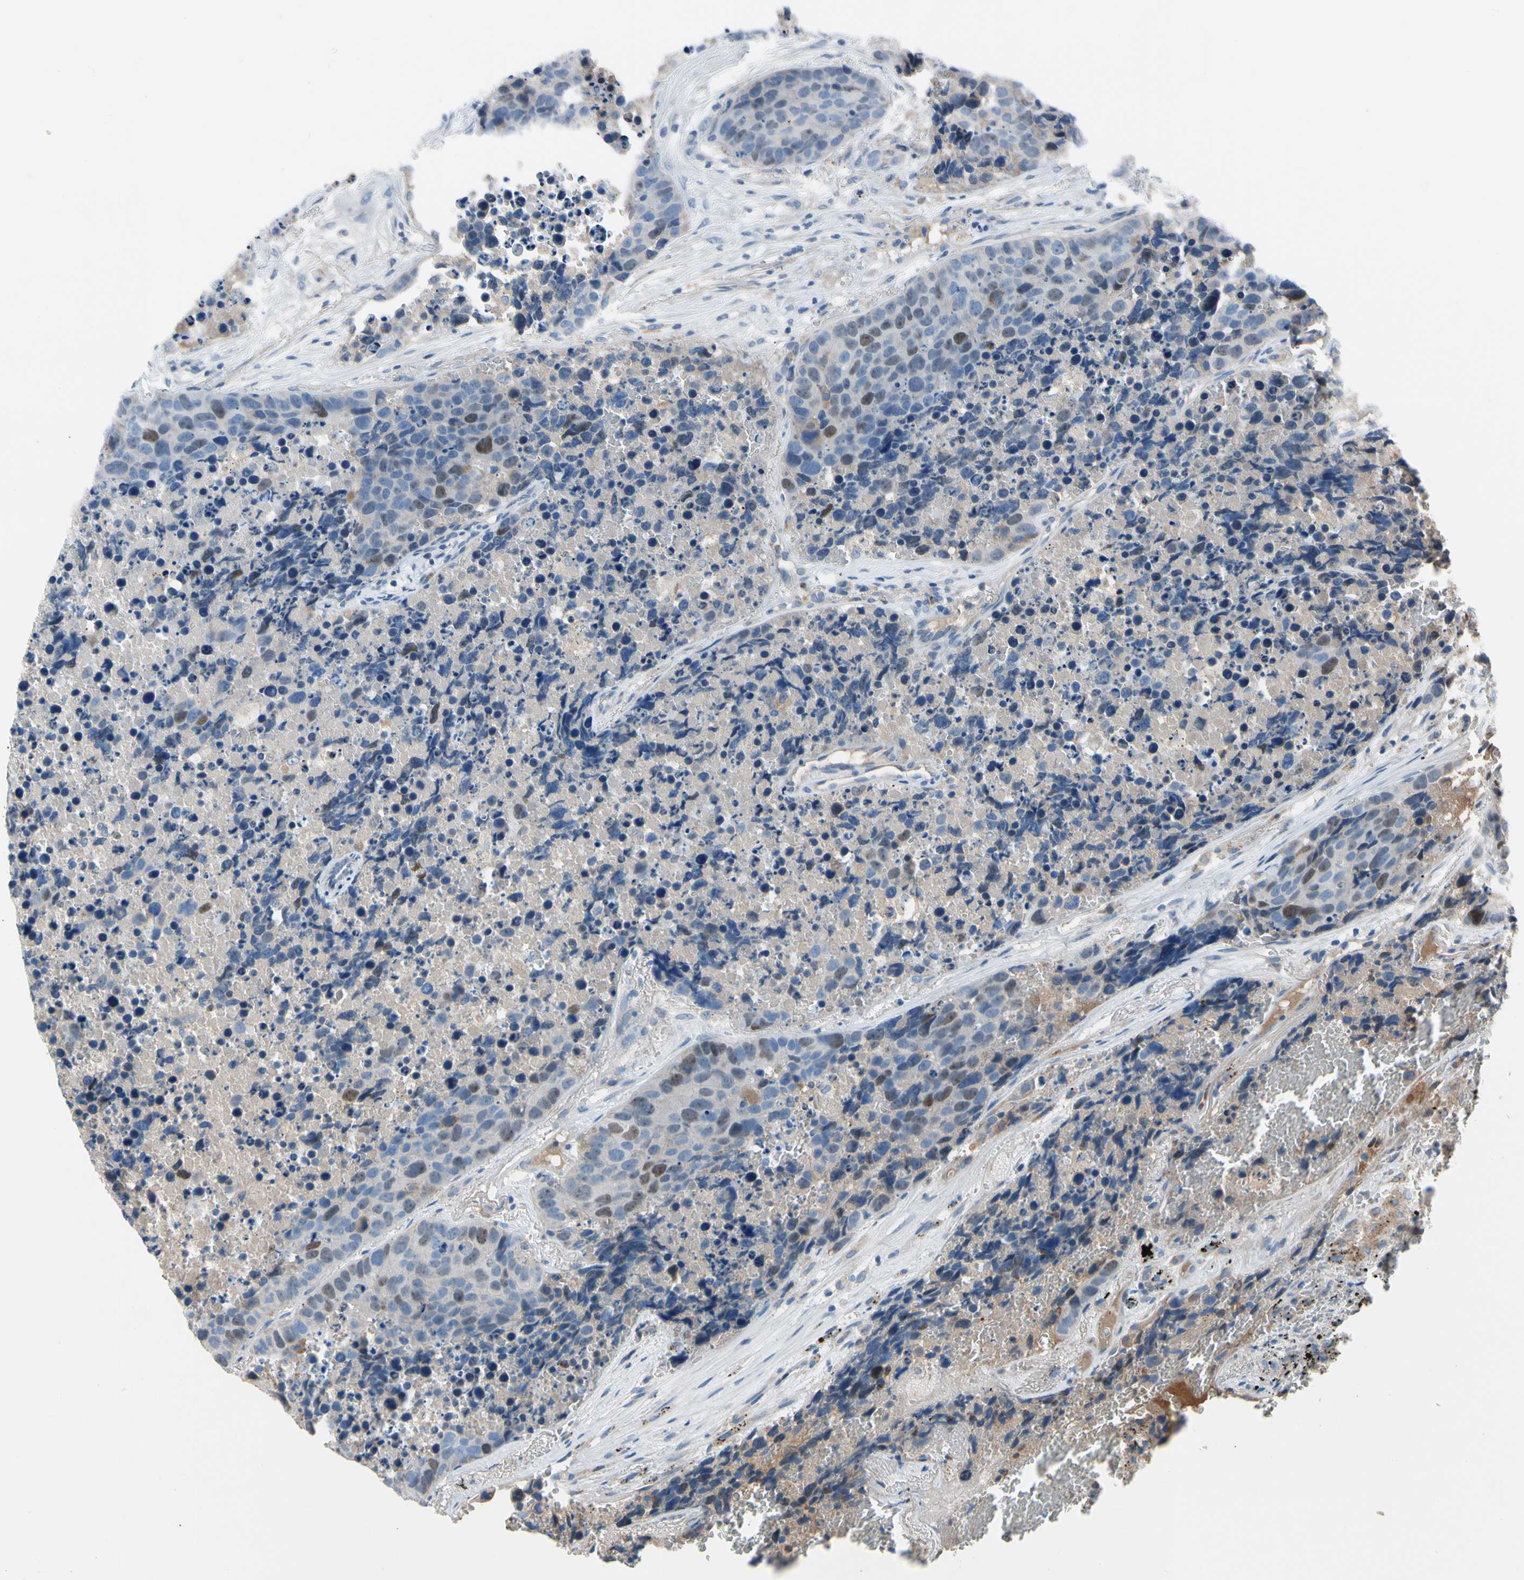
{"staining": {"intensity": "weak", "quantity": "<25%", "location": "nuclear"}, "tissue": "carcinoid", "cell_type": "Tumor cells", "image_type": "cancer", "snomed": [{"axis": "morphology", "description": "Carcinoid, malignant, NOS"}, {"axis": "topography", "description": "Lung"}], "caption": "Immunohistochemistry of carcinoid (malignant) displays no expression in tumor cells.", "gene": "HJURP", "patient": {"sex": "male", "age": 60}}